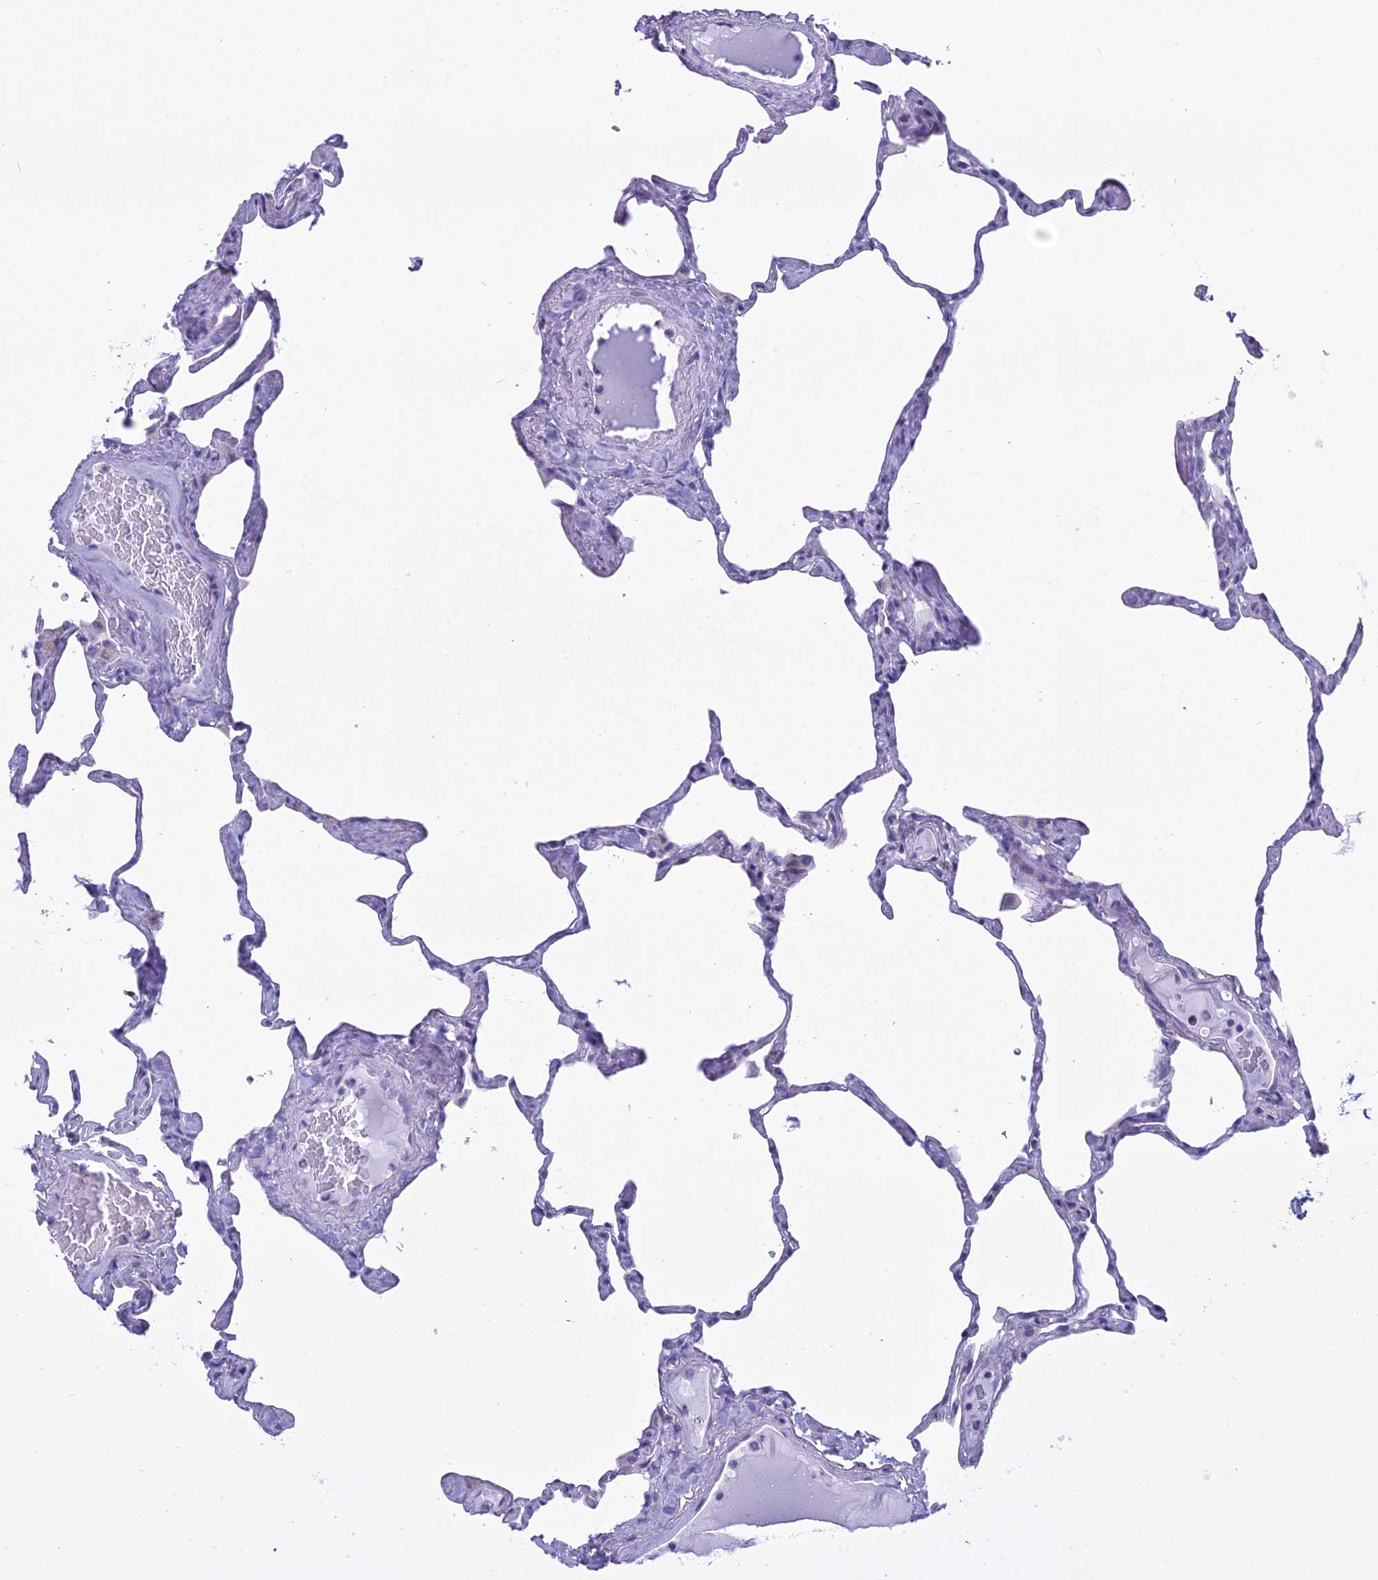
{"staining": {"intensity": "negative", "quantity": "none", "location": "none"}, "tissue": "lung", "cell_type": "Alveolar cells", "image_type": "normal", "snomed": [{"axis": "morphology", "description": "Normal tissue, NOS"}, {"axis": "topography", "description": "Lung"}], "caption": "Immunohistochemical staining of normal human lung displays no significant positivity in alveolar cells.", "gene": "MAP6", "patient": {"sex": "male", "age": 65}}